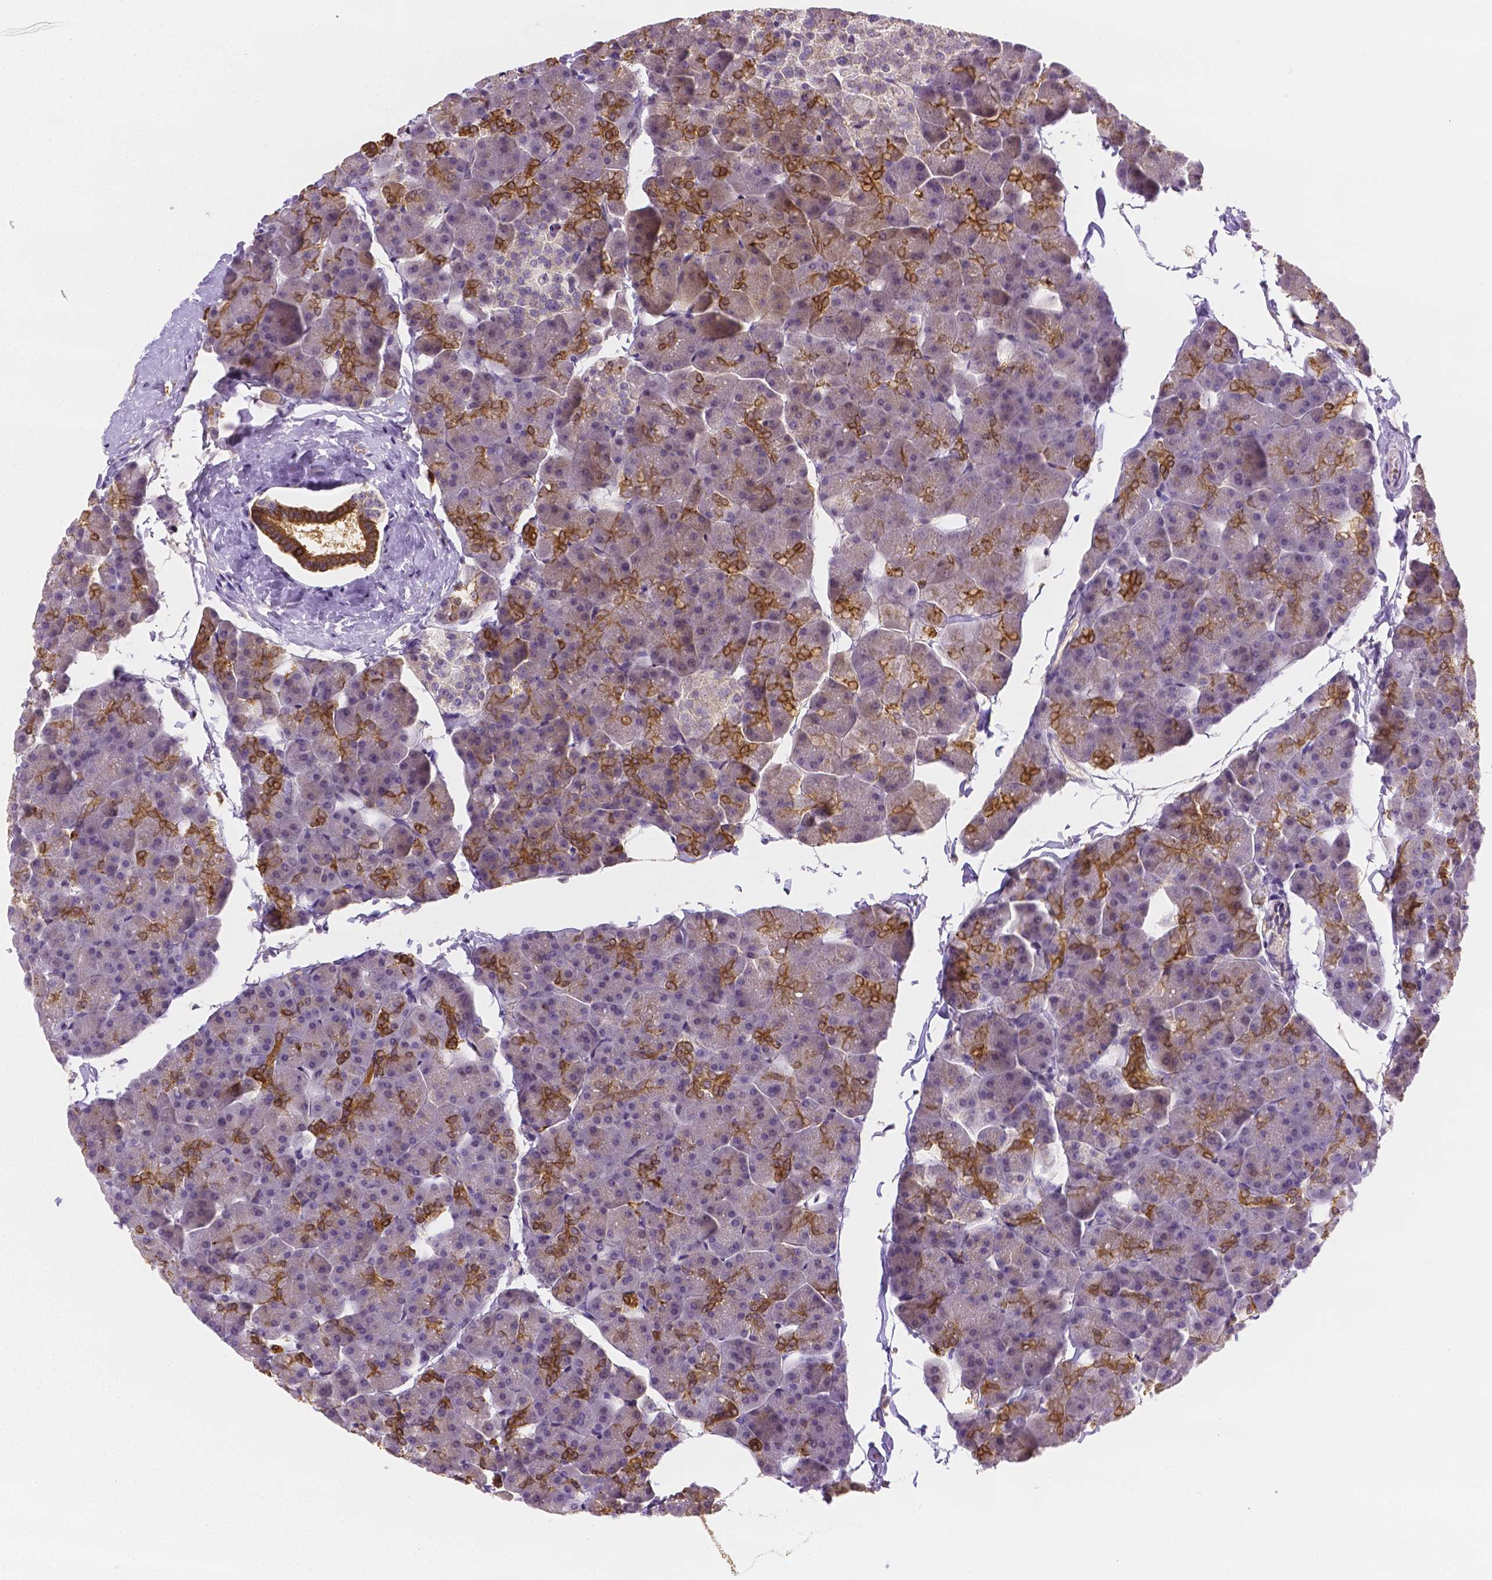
{"staining": {"intensity": "moderate", "quantity": "<25%", "location": "cytoplasmic/membranous"}, "tissue": "pancreas", "cell_type": "Exocrine glandular cells", "image_type": "normal", "snomed": [{"axis": "morphology", "description": "Normal tissue, NOS"}, {"axis": "topography", "description": "Pancreas"}], "caption": "Approximately <25% of exocrine glandular cells in normal pancreas demonstrate moderate cytoplasmic/membranous protein staining as visualized by brown immunohistochemical staining.", "gene": "ZNRD2", "patient": {"sex": "male", "age": 35}}